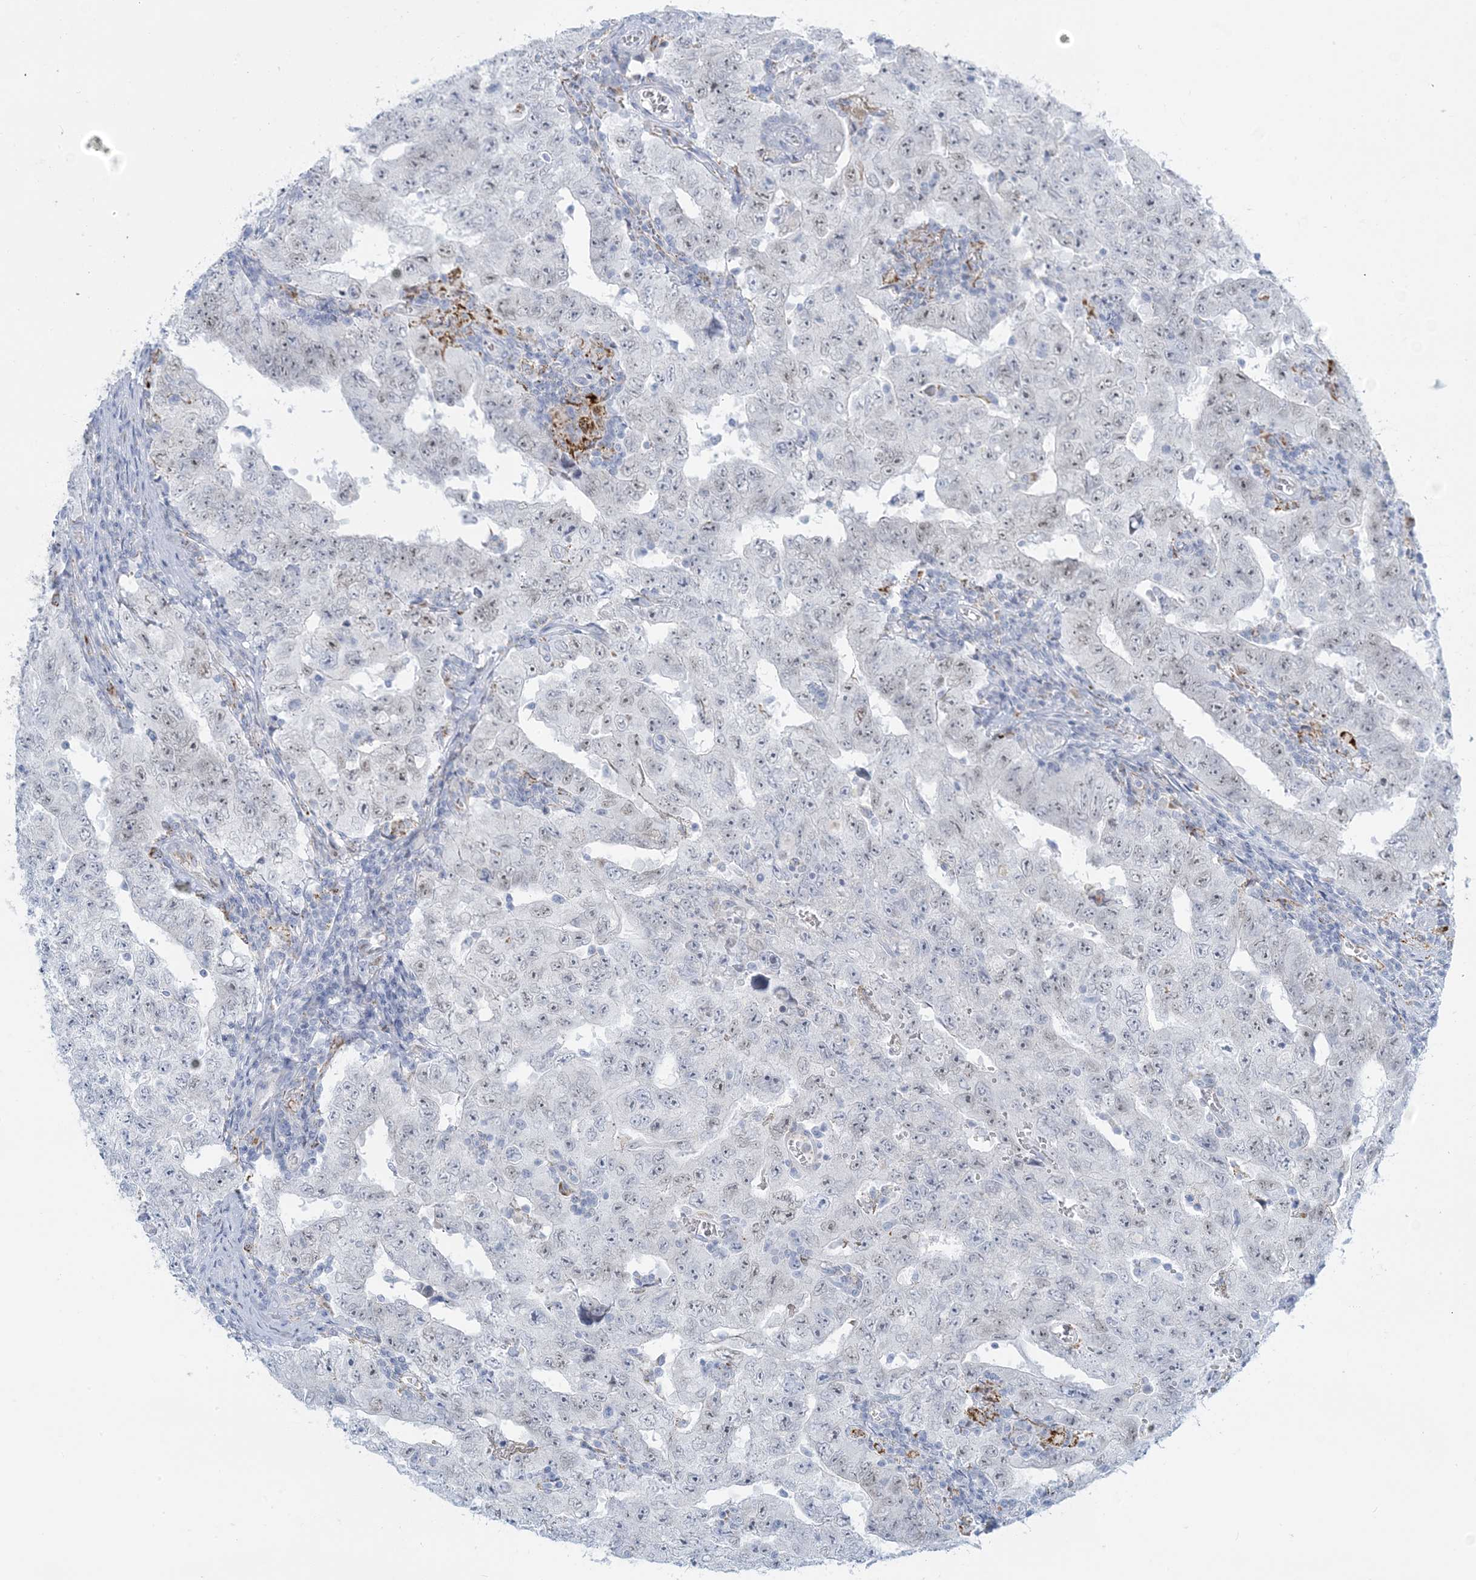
{"staining": {"intensity": "weak", "quantity": "<25%", "location": "nuclear"}, "tissue": "testis cancer", "cell_type": "Tumor cells", "image_type": "cancer", "snomed": [{"axis": "morphology", "description": "Carcinoma, Embryonal, NOS"}, {"axis": "topography", "description": "Testis"}], "caption": "Tumor cells are negative for protein expression in human testis cancer.", "gene": "ZDHHC4", "patient": {"sex": "male", "age": 26}}